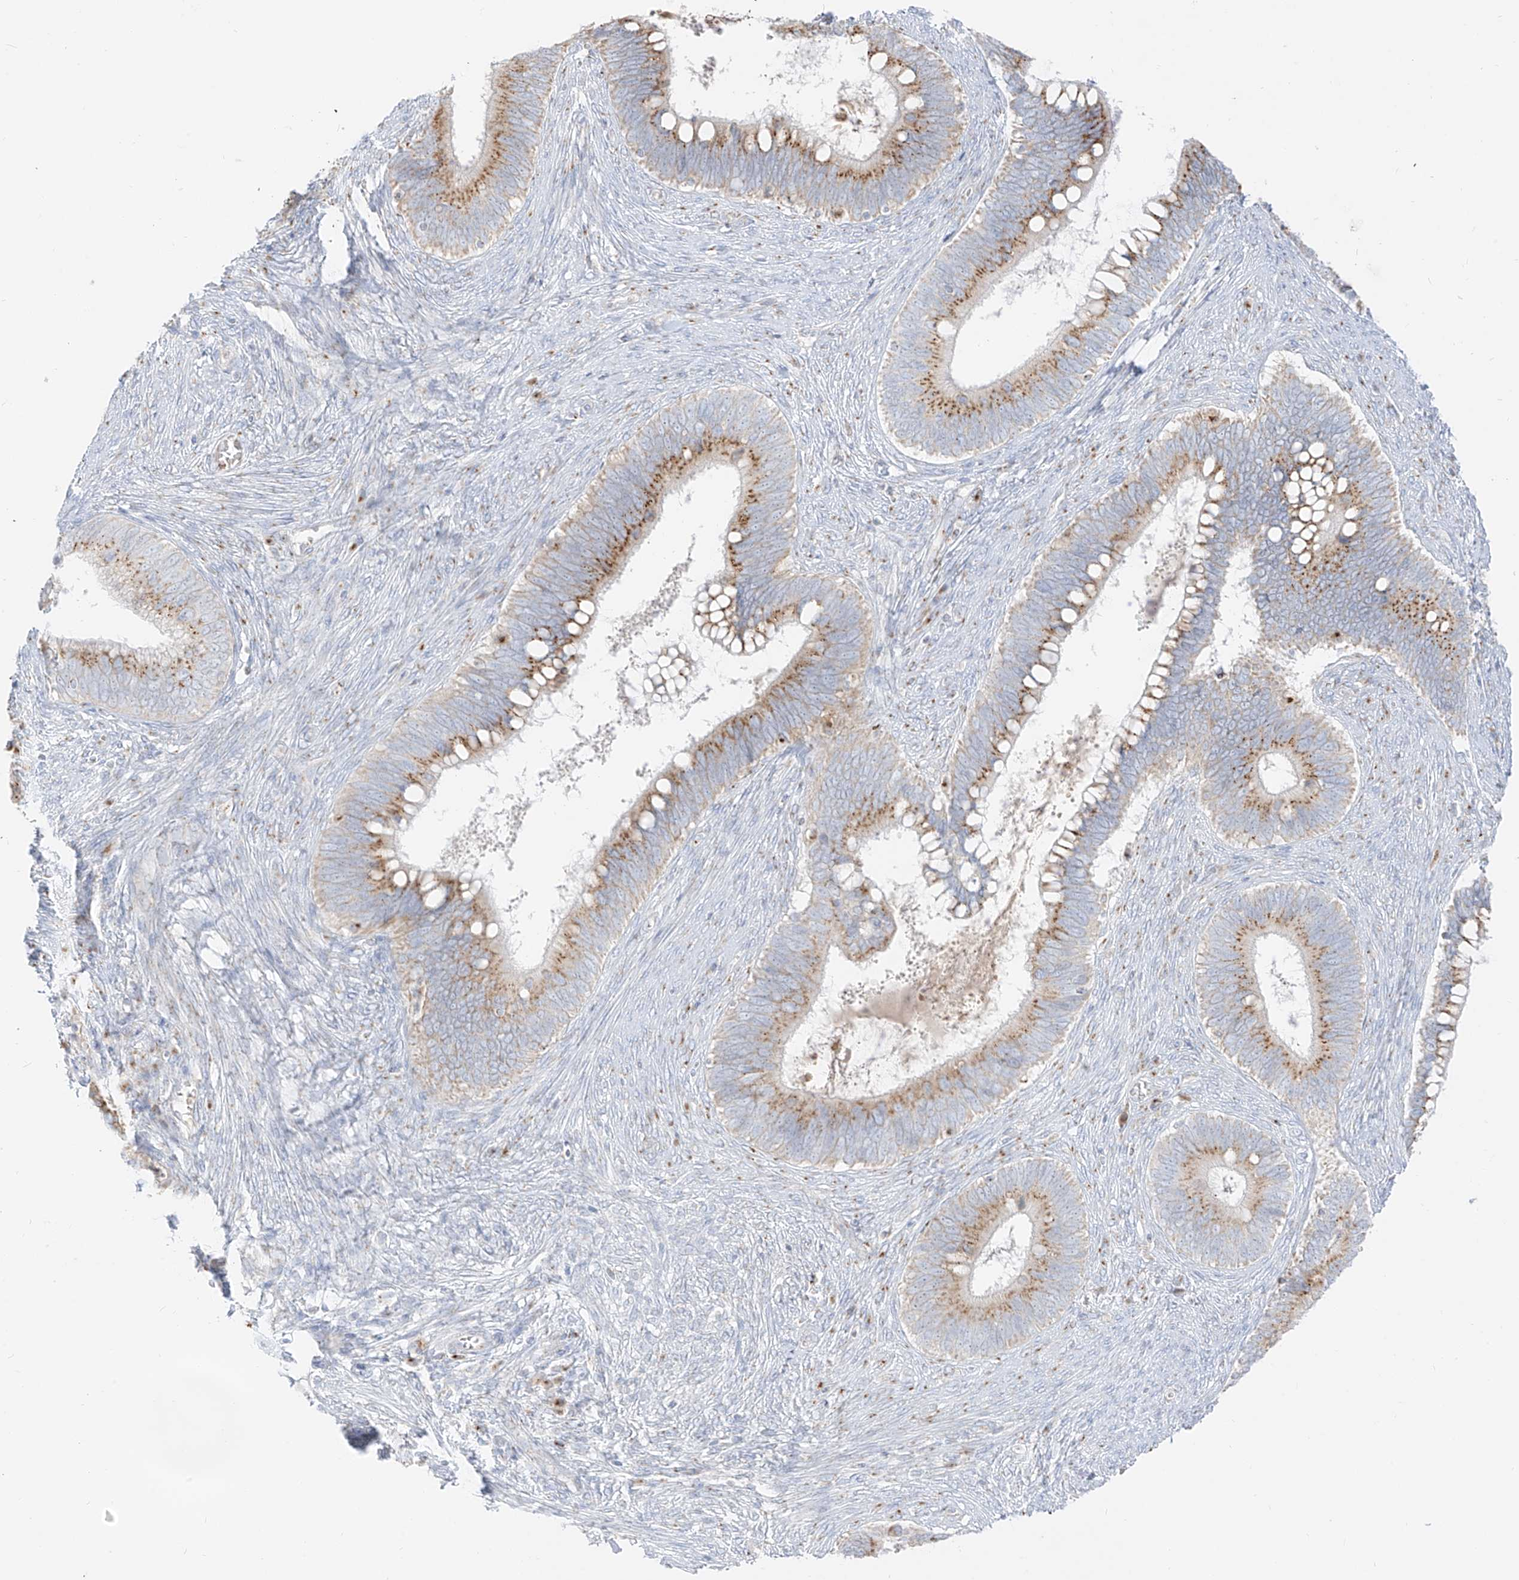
{"staining": {"intensity": "moderate", "quantity": ">75%", "location": "cytoplasmic/membranous"}, "tissue": "cervical cancer", "cell_type": "Tumor cells", "image_type": "cancer", "snomed": [{"axis": "morphology", "description": "Adenocarcinoma, NOS"}, {"axis": "topography", "description": "Cervix"}], "caption": "Immunohistochemical staining of human cervical cancer demonstrates medium levels of moderate cytoplasmic/membranous positivity in approximately >75% of tumor cells.", "gene": "TMEM87B", "patient": {"sex": "female", "age": 42}}